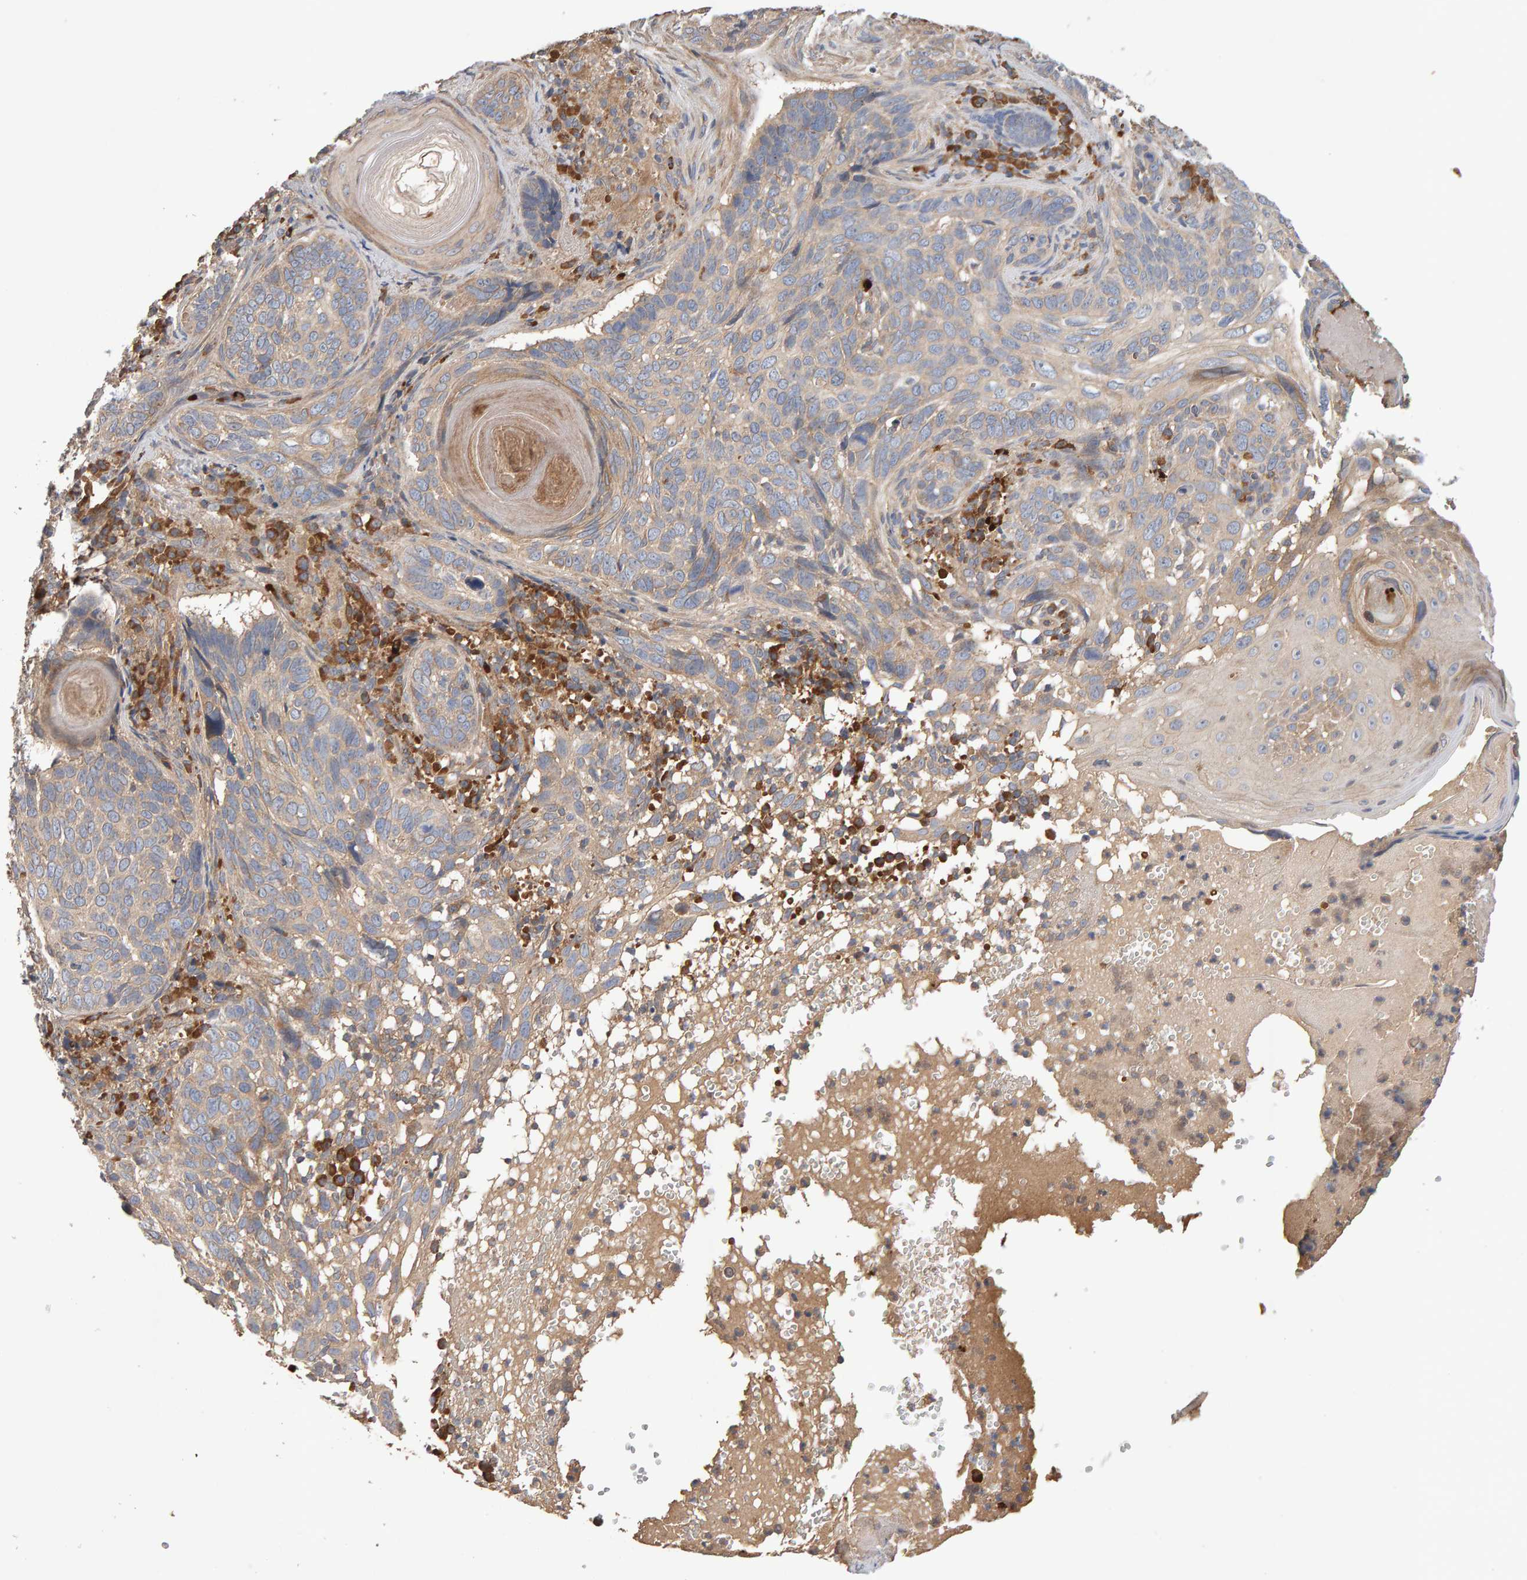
{"staining": {"intensity": "weak", "quantity": "25%-75%", "location": "cytoplasmic/membranous"}, "tissue": "skin cancer", "cell_type": "Tumor cells", "image_type": "cancer", "snomed": [{"axis": "morphology", "description": "Basal cell carcinoma"}, {"axis": "topography", "description": "Skin"}], "caption": "Human skin basal cell carcinoma stained with a brown dye exhibits weak cytoplasmic/membranous positive expression in approximately 25%-75% of tumor cells.", "gene": "RNF19A", "patient": {"sex": "female", "age": 89}}